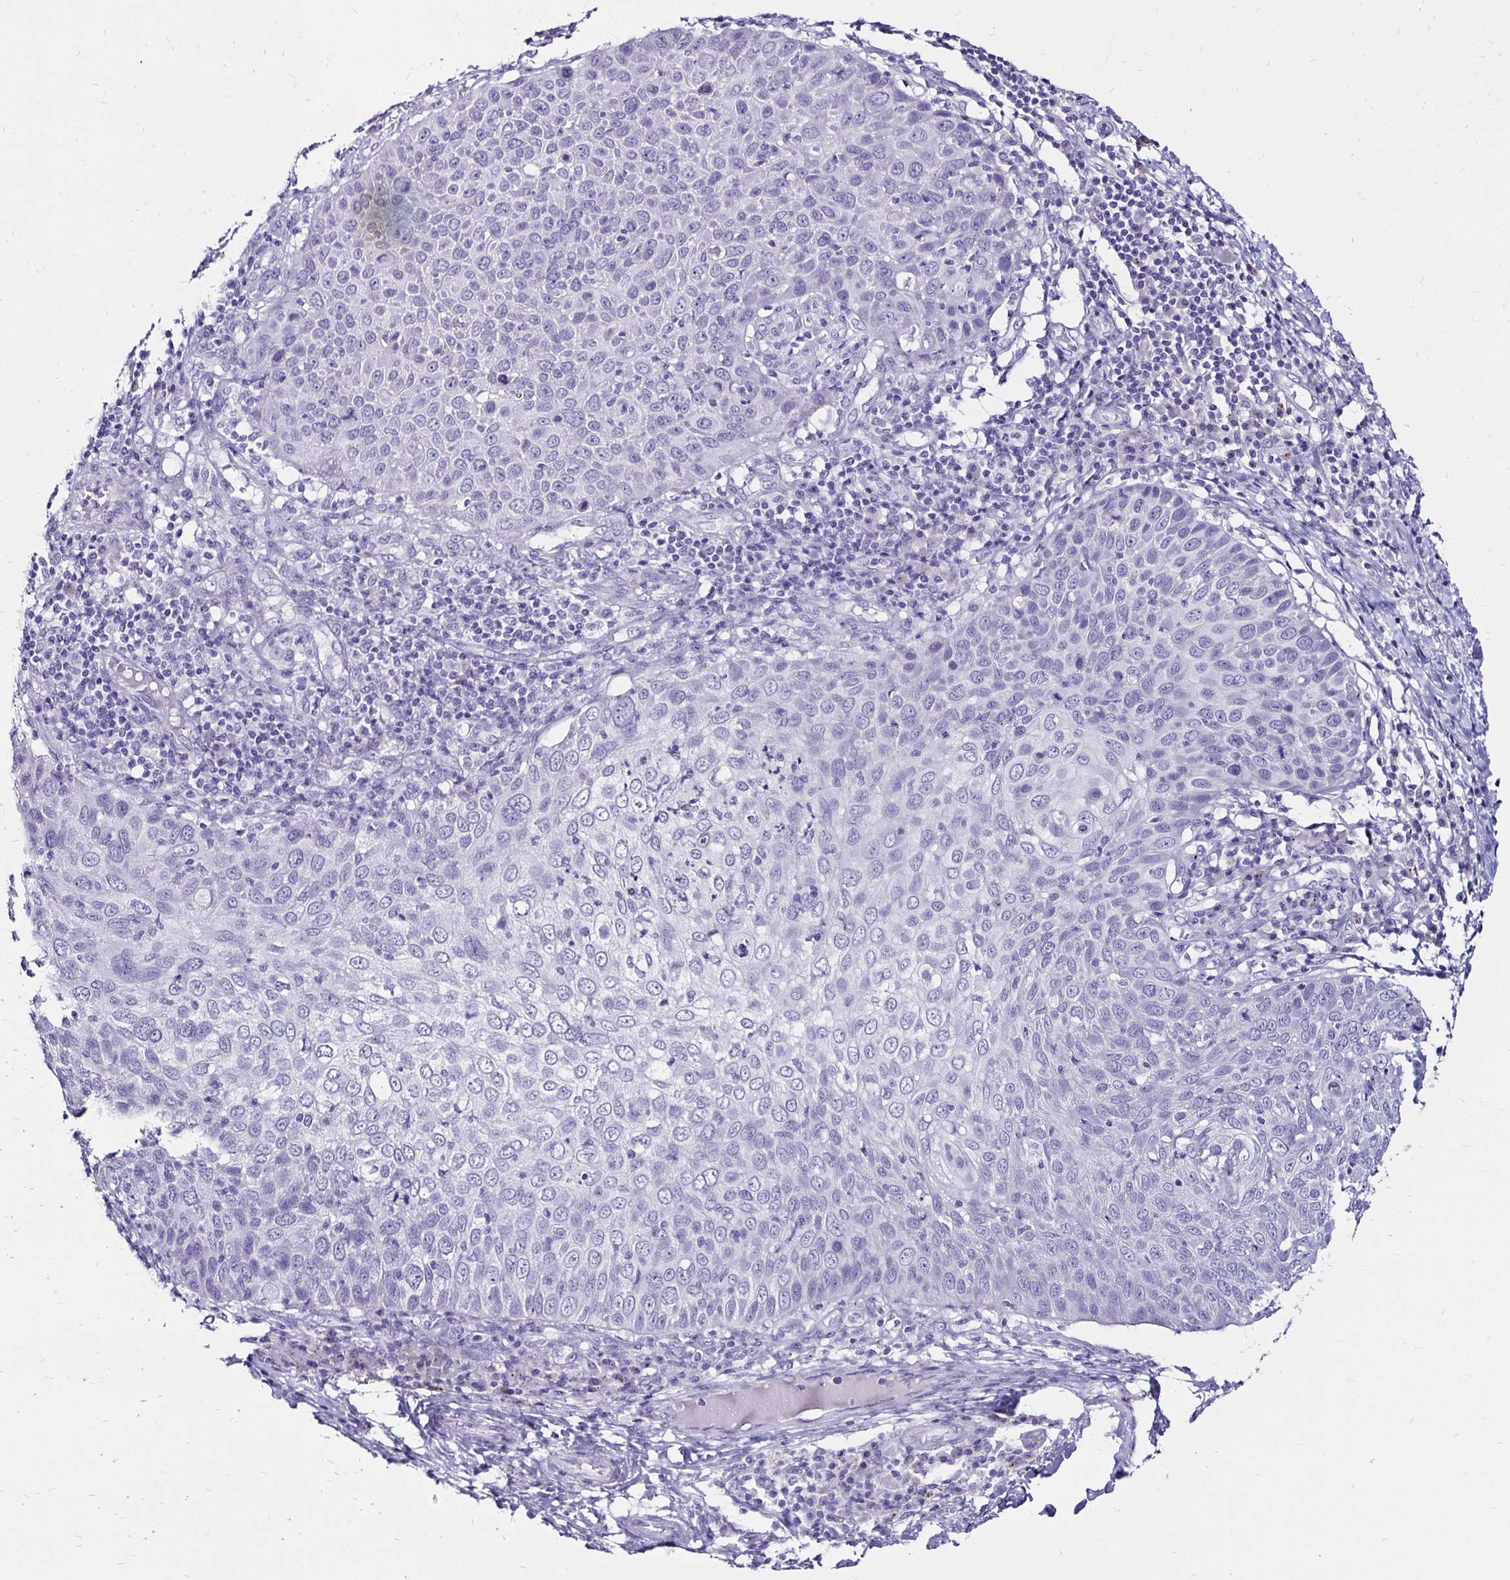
{"staining": {"intensity": "negative", "quantity": "none", "location": "none"}, "tissue": "skin cancer", "cell_type": "Tumor cells", "image_type": "cancer", "snomed": [{"axis": "morphology", "description": "Squamous cell carcinoma, NOS"}, {"axis": "topography", "description": "Skin"}], "caption": "High magnification brightfield microscopy of skin cancer stained with DAB (brown) and counterstained with hematoxylin (blue): tumor cells show no significant expression.", "gene": "KCNT1", "patient": {"sex": "male", "age": 87}}